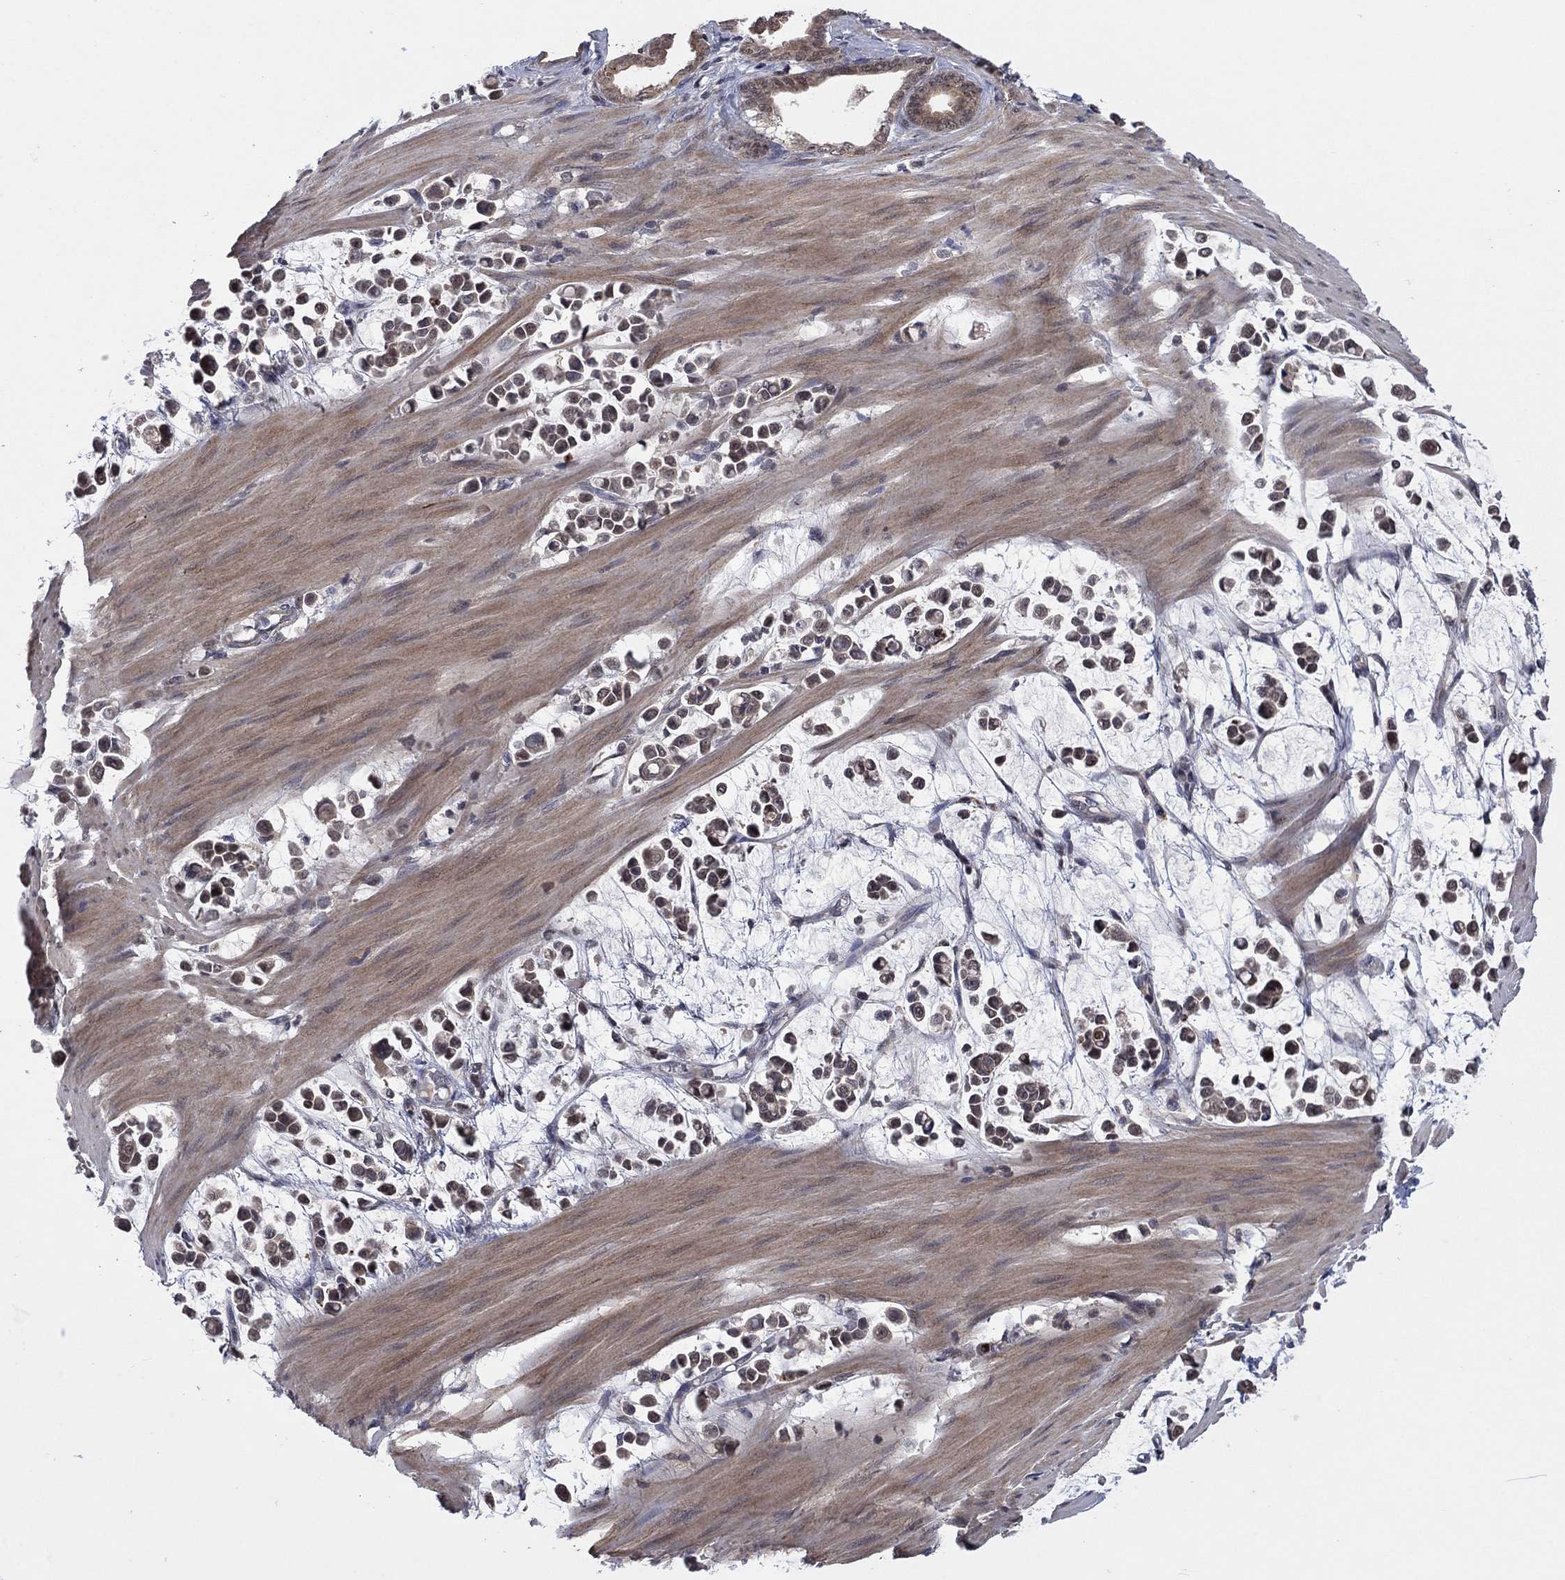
{"staining": {"intensity": "weak", "quantity": "25%-75%", "location": "cytoplasmic/membranous"}, "tissue": "stomach cancer", "cell_type": "Tumor cells", "image_type": "cancer", "snomed": [{"axis": "morphology", "description": "Adenocarcinoma, NOS"}, {"axis": "topography", "description": "Stomach"}], "caption": "Brown immunohistochemical staining in stomach adenocarcinoma demonstrates weak cytoplasmic/membranous expression in about 25%-75% of tumor cells.", "gene": "IAH1", "patient": {"sex": "male", "age": 82}}